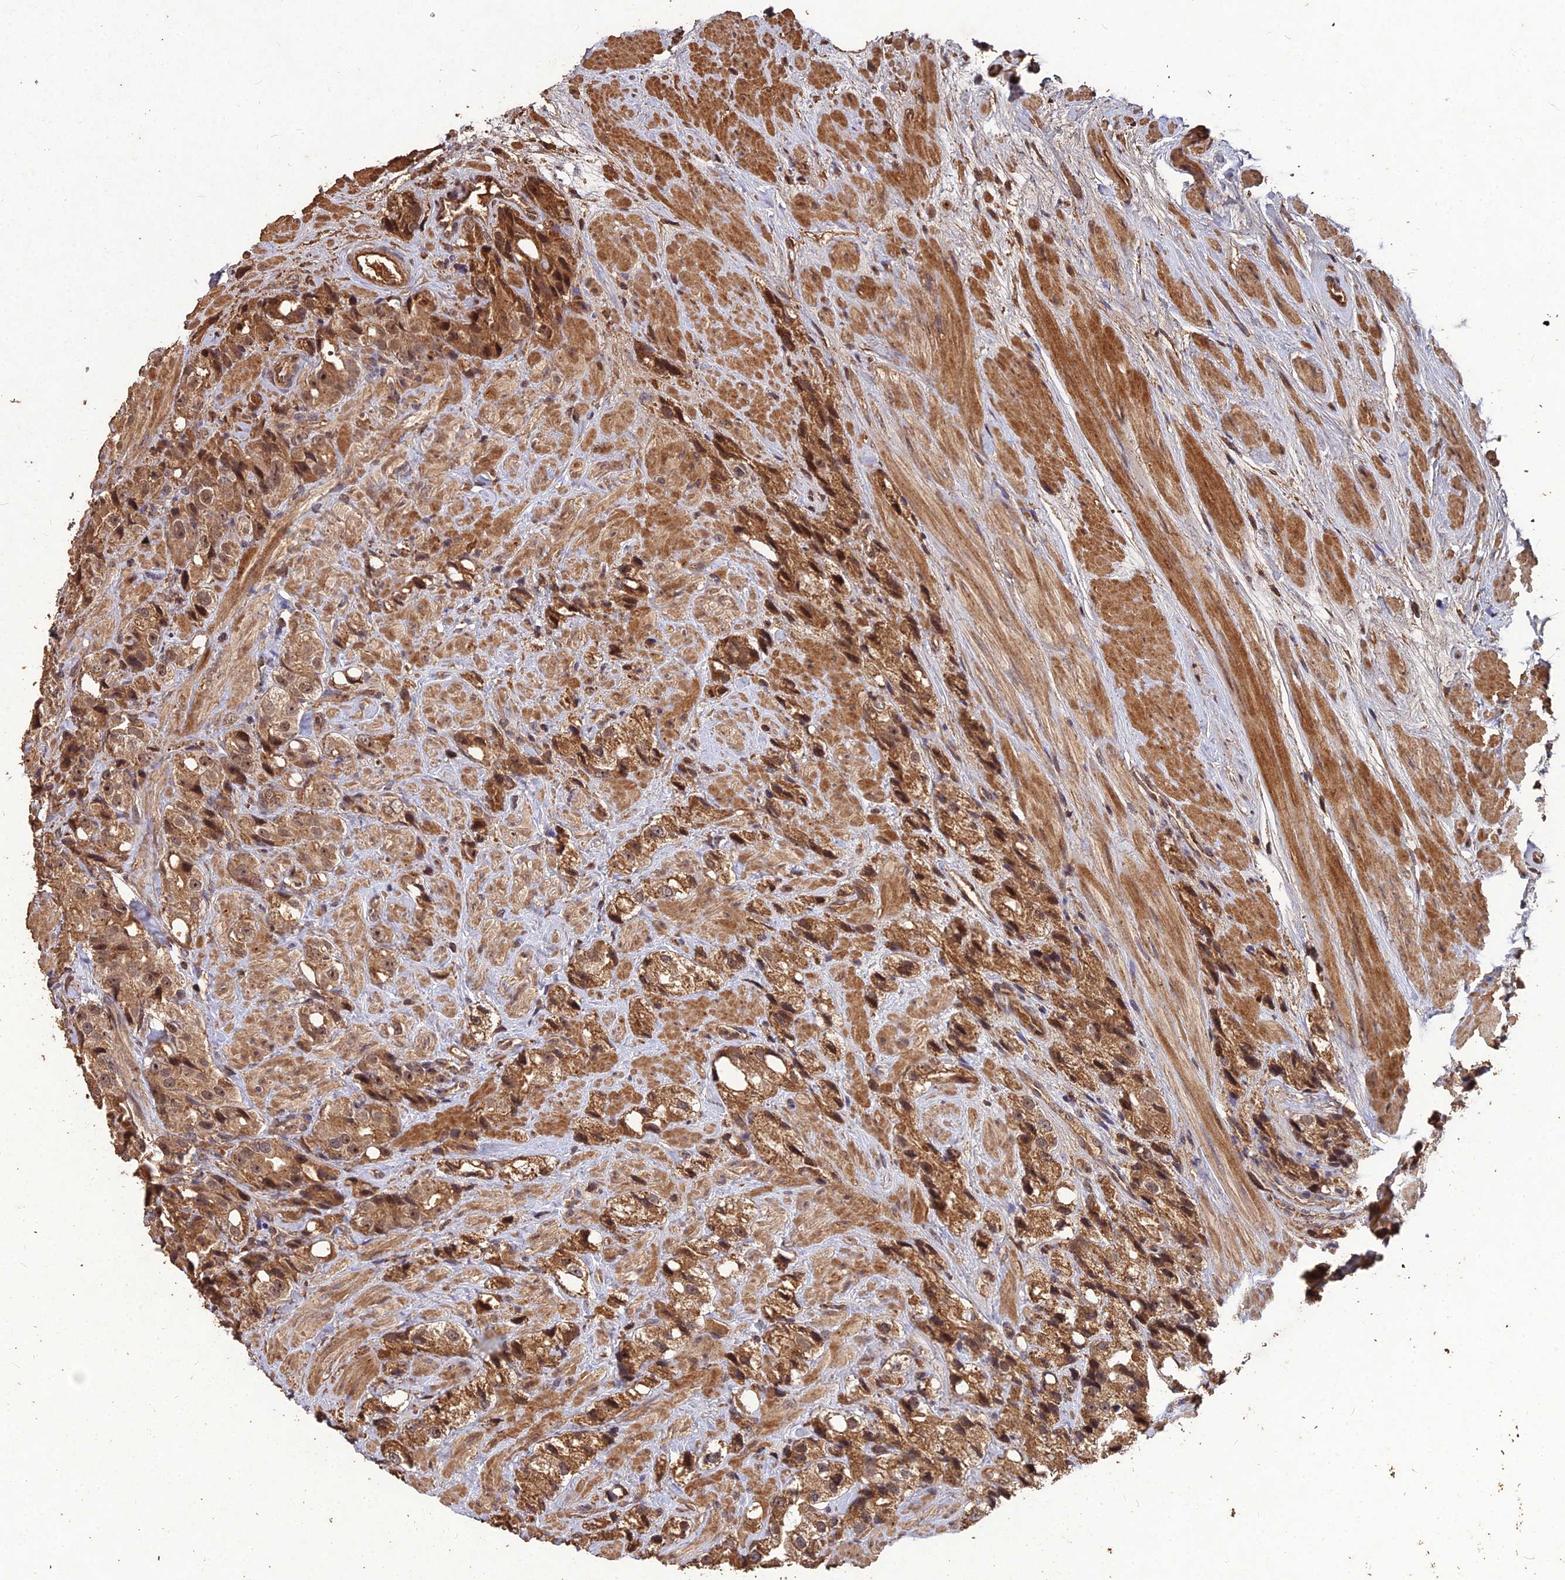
{"staining": {"intensity": "strong", "quantity": ">75%", "location": "cytoplasmic/membranous,nuclear"}, "tissue": "prostate cancer", "cell_type": "Tumor cells", "image_type": "cancer", "snomed": [{"axis": "morphology", "description": "Adenocarcinoma, NOS"}, {"axis": "topography", "description": "Prostate"}], "caption": "Prostate adenocarcinoma was stained to show a protein in brown. There is high levels of strong cytoplasmic/membranous and nuclear staining in approximately >75% of tumor cells.", "gene": "SYMPK", "patient": {"sex": "male", "age": 79}}